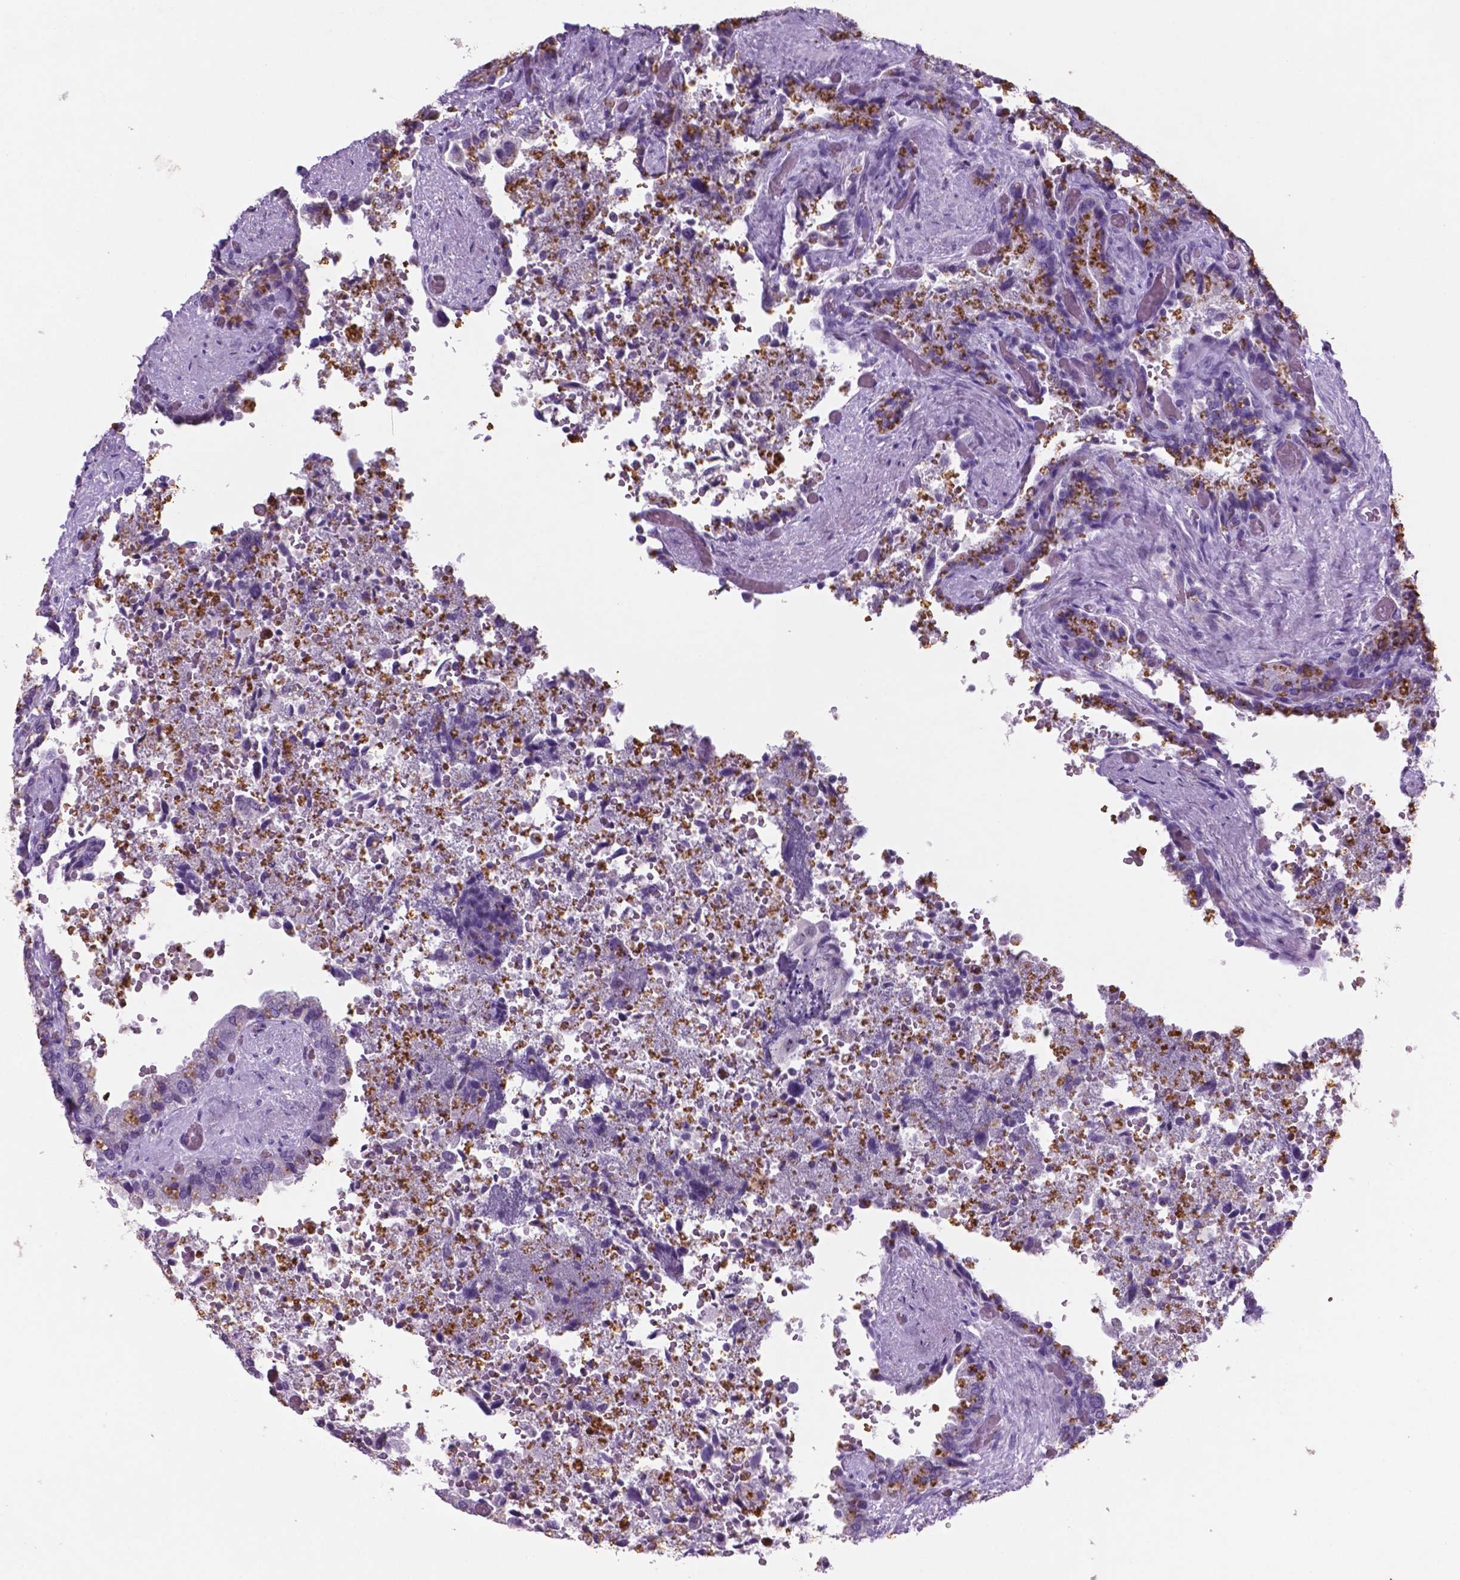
{"staining": {"intensity": "negative", "quantity": "none", "location": "none"}, "tissue": "seminal vesicle", "cell_type": "Glandular cells", "image_type": "normal", "snomed": [{"axis": "morphology", "description": "Normal tissue, NOS"}, {"axis": "topography", "description": "Seminal veicle"}], "caption": "Immunohistochemical staining of normal human seminal vesicle demonstrates no significant staining in glandular cells. (DAB immunohistochemistry (IHC) visualized using brightfield microscopy, high magnification).", "gene": "C18orf21", "patient": {"sex": "male", "age": 57}}